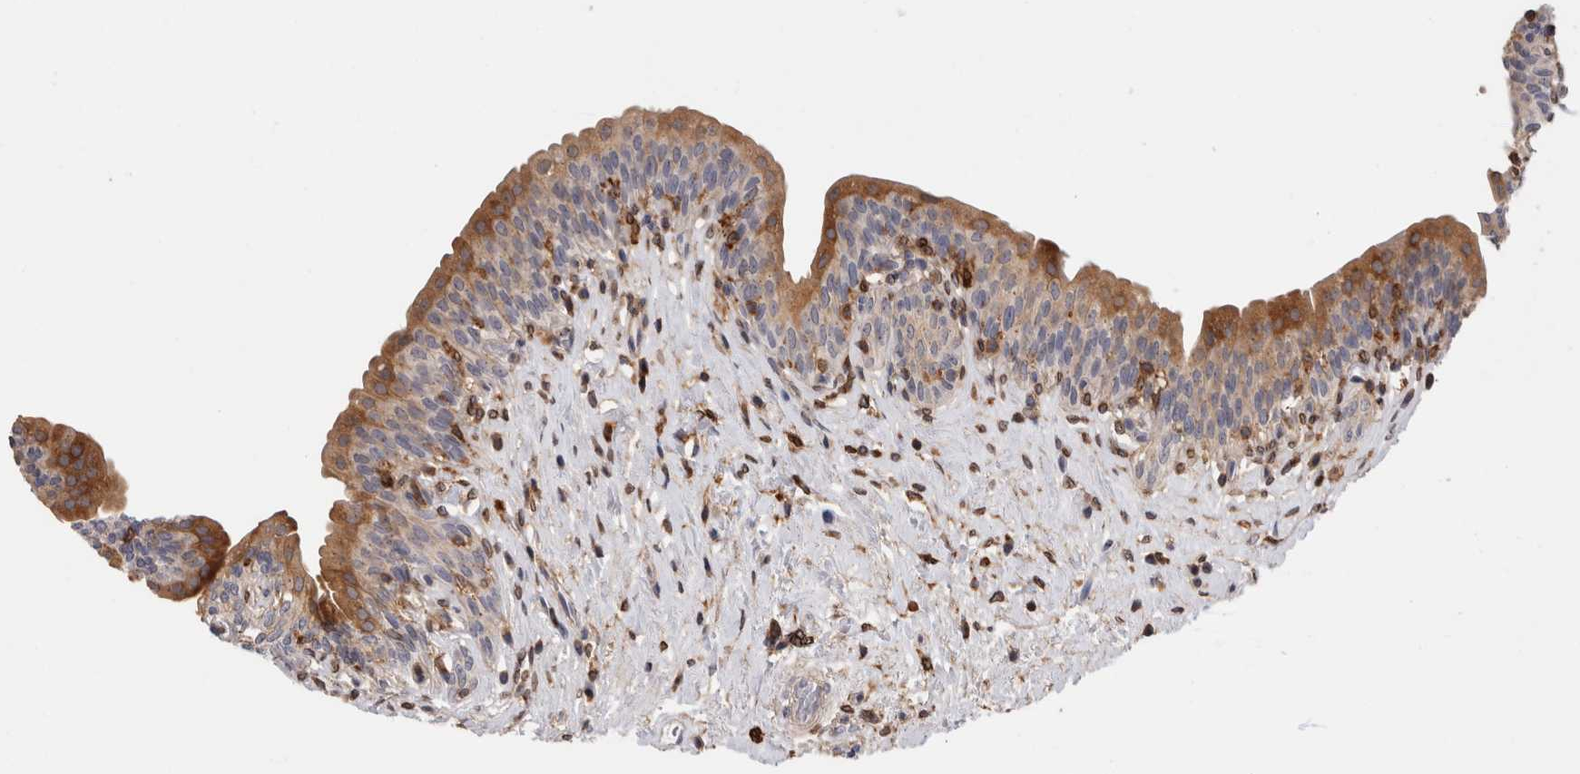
{"staining": {"intensity": "moderate", "quantity": "25%-75%", "location": "cytoplasmic/membranous"}, "tissue": "urinary bladder", "cell_type": "Urothelial cells", "image_type": "normal", "snomed": [{"axis": "morphology", "description": "Normal tissue, NOS"}, {"axis": "topography", "description": "Urinary bladder"}], "caption": "The micrograph displays staining of normal urinary bladder, revealing moderate cytoplasmic/membranous protein positivity (brown color) within urothelial cells. (DAB IHC, brown staining for protein, blue staining for nuclei).", "gene": "CCDC88B", "patient": {"sex": "male", "age": 83}}